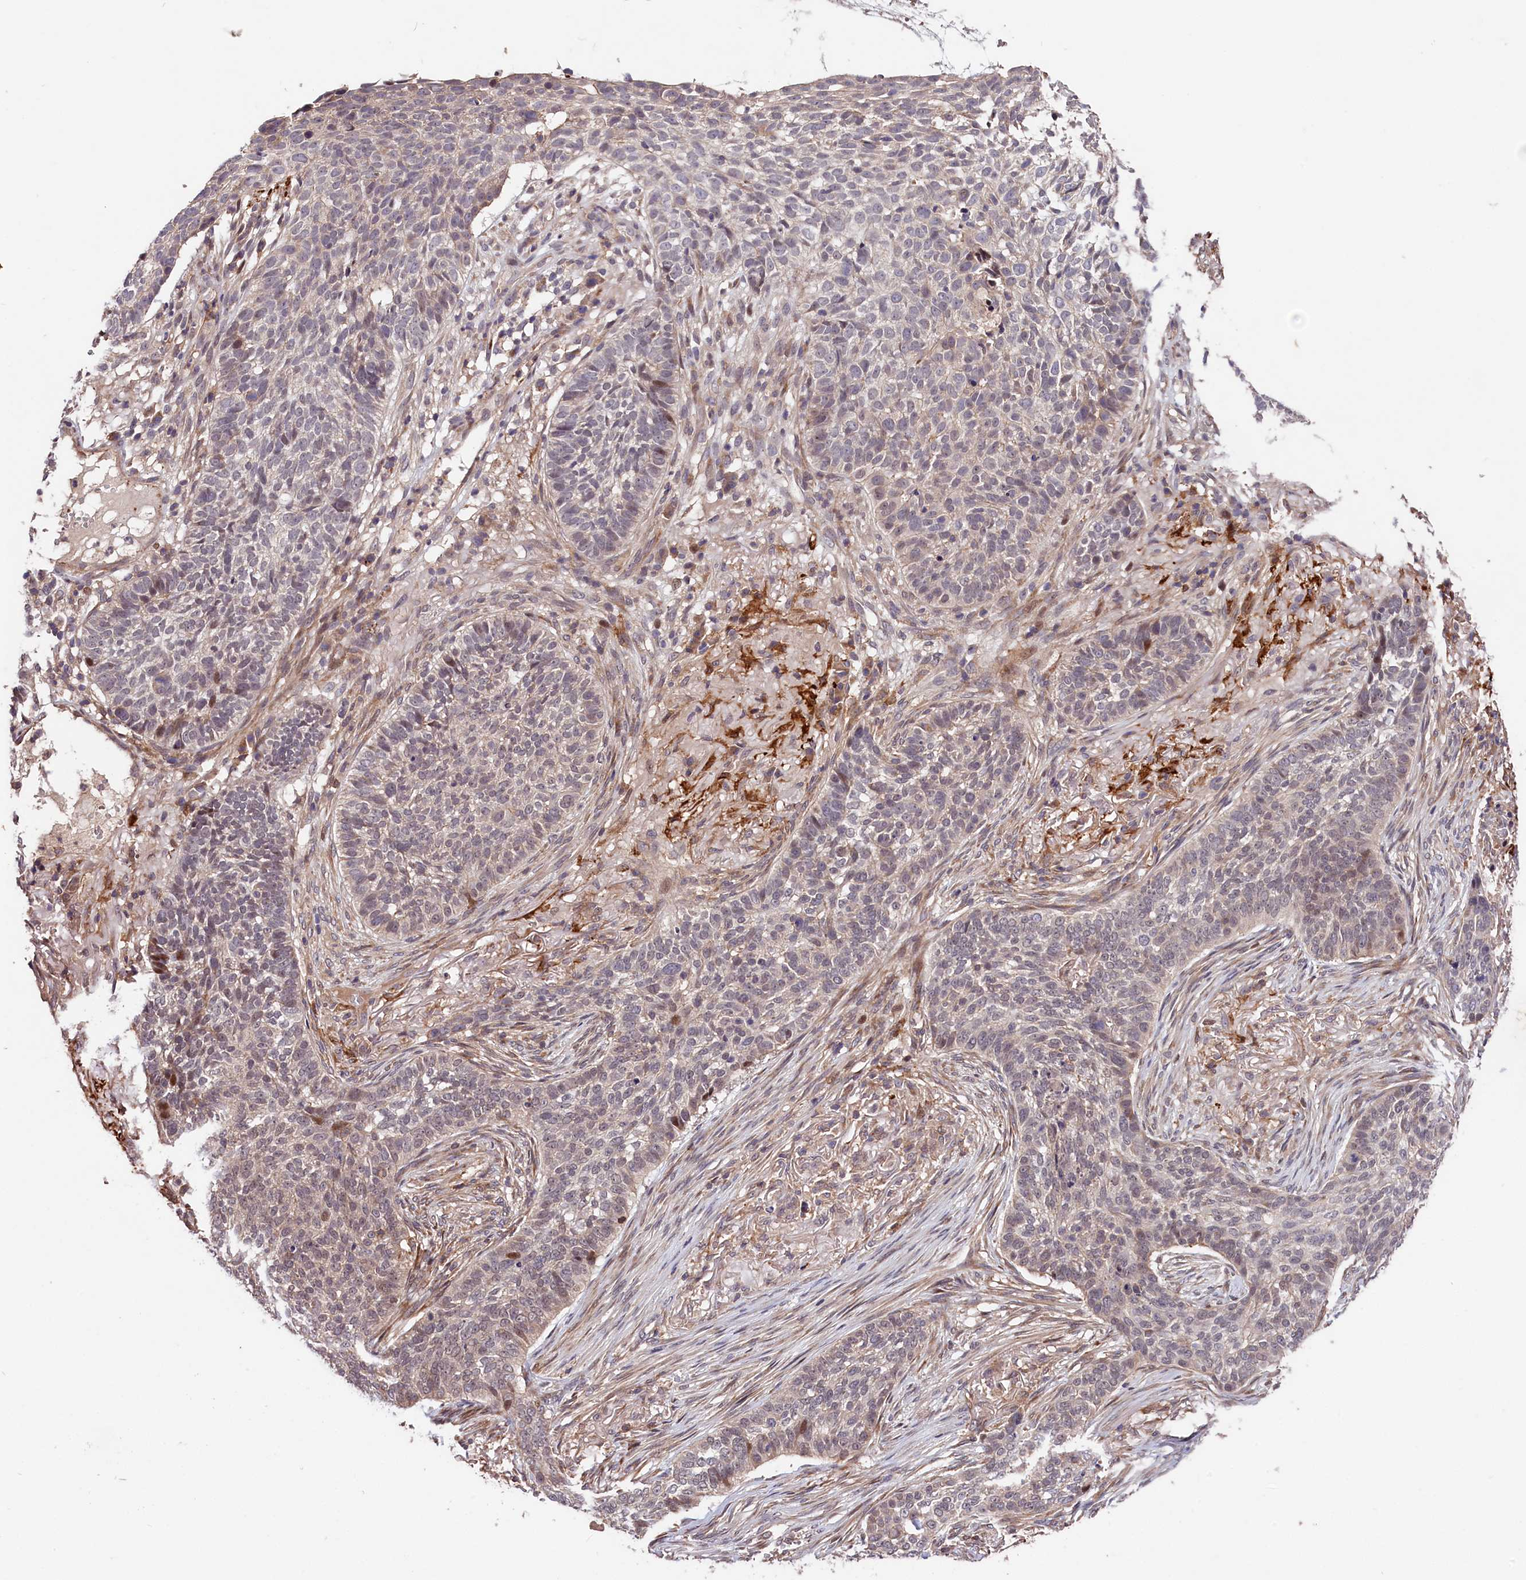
{"staining": {"intensity": "weak", "quantity": "<25%", "location": "nuclear"}, "tissue": "skin cancer", "cell_type": "Tumor cells", "image_type": "cancer", "snomed": [{"axis": "morphology", "description": "Basal cell carcinoma"}, {"axis": "topography", "description": "Skin"}], "caption": "IHC of skin basal cell carcinoma shows no positivity in tumor cells.", "gene": "CACNA1H", "patient": {"sex": "male", "age": 85}}